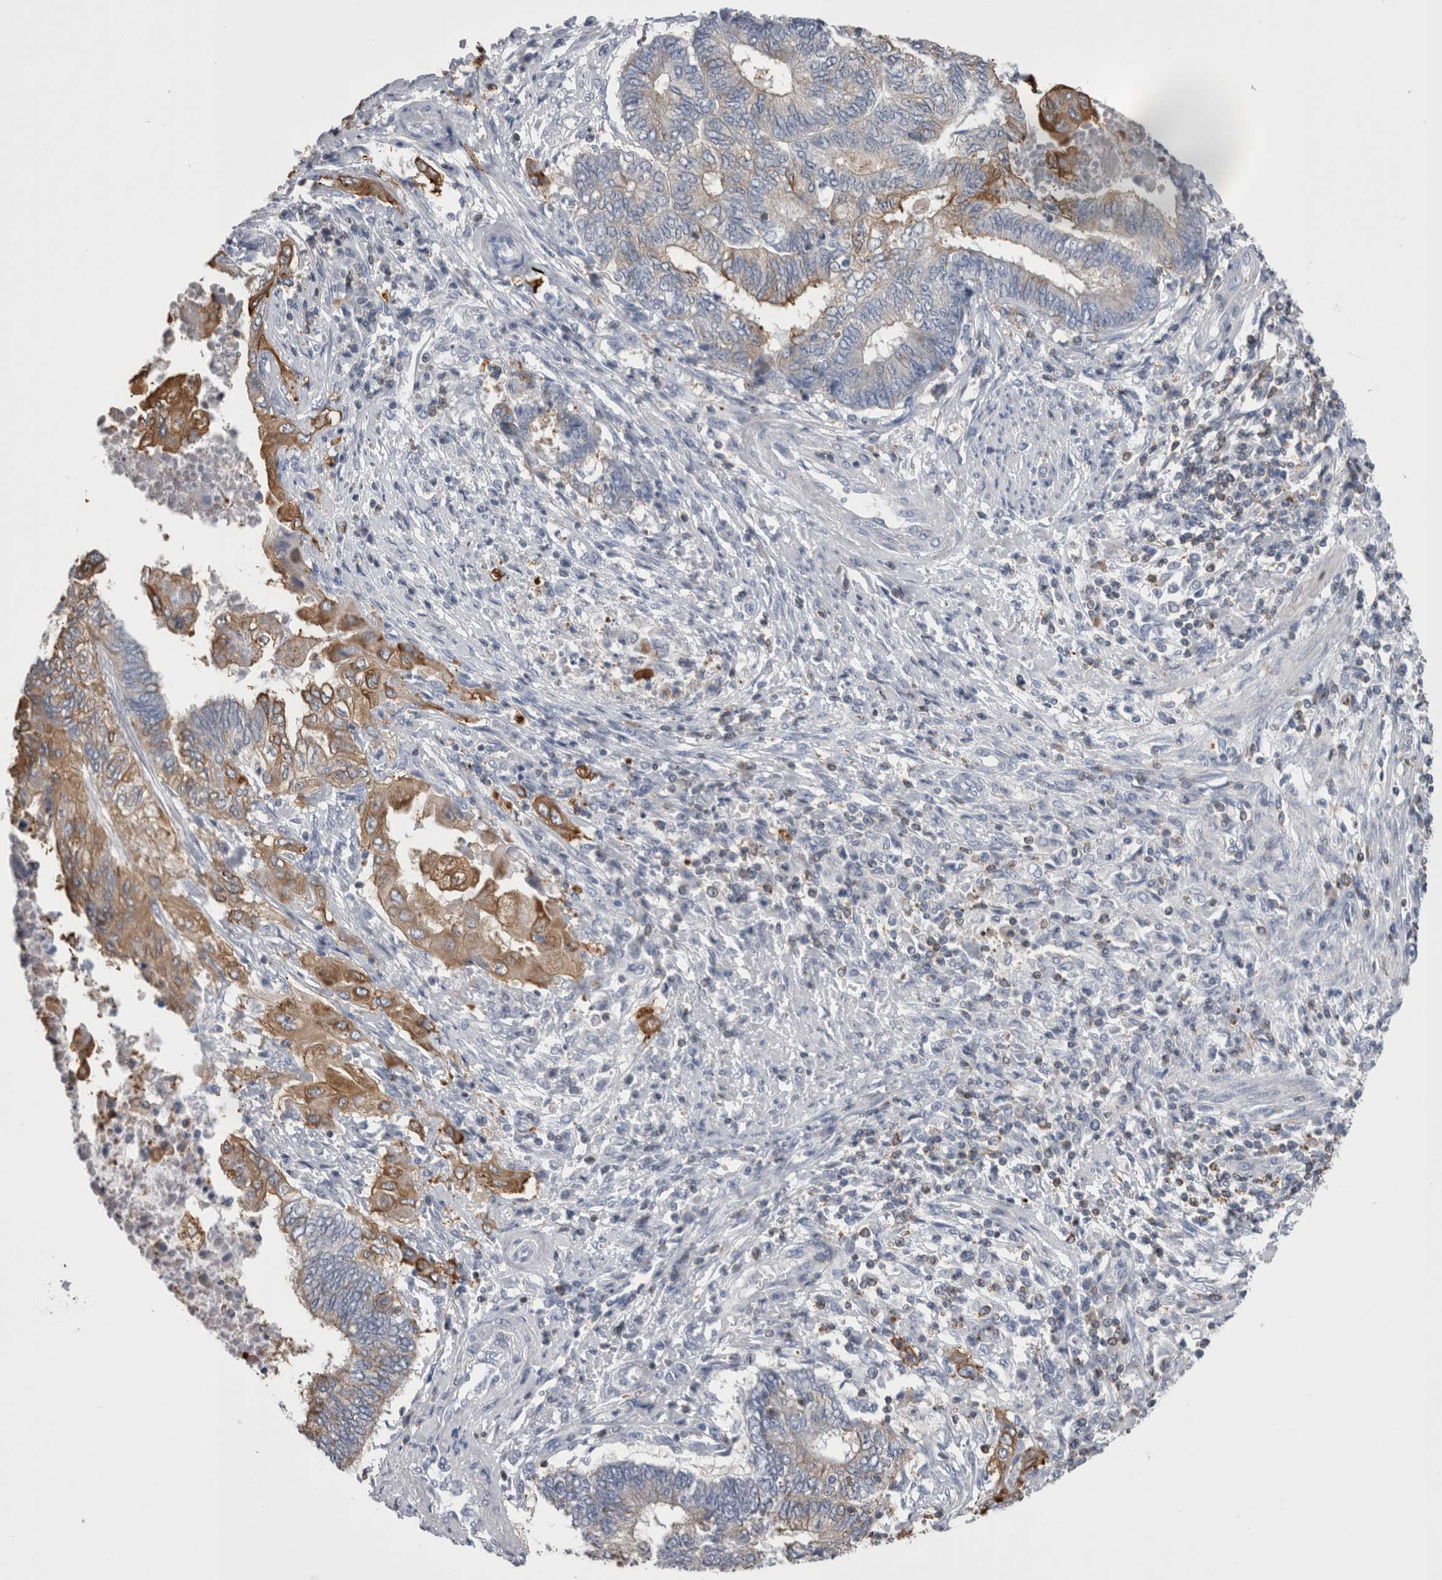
{"staining": {"intensity": "moderate", "quantity": "25%-75%", "location": "cytoplasmic/membranous"}, "tissue": "endometrial cancer", "cell_type": "Tumor cells", "image_type": "cancer", "snomed": [{"axis": "morphology", "description": "Adenocarcinoma, NOS"}, {"axis": "topography", "description": "Uterus"}, {"axis": "topography", "description": "Endometrium"}], "caption": "The photomicrograph shows immunohistochemical staining of endometrial cancer. There is moderate cytoplasmic/membranous positivity is identified in approximately 25%-75% of tumor cells.", "gene": "DCTN6", "patient": {"sex": "female", "age": 70}}